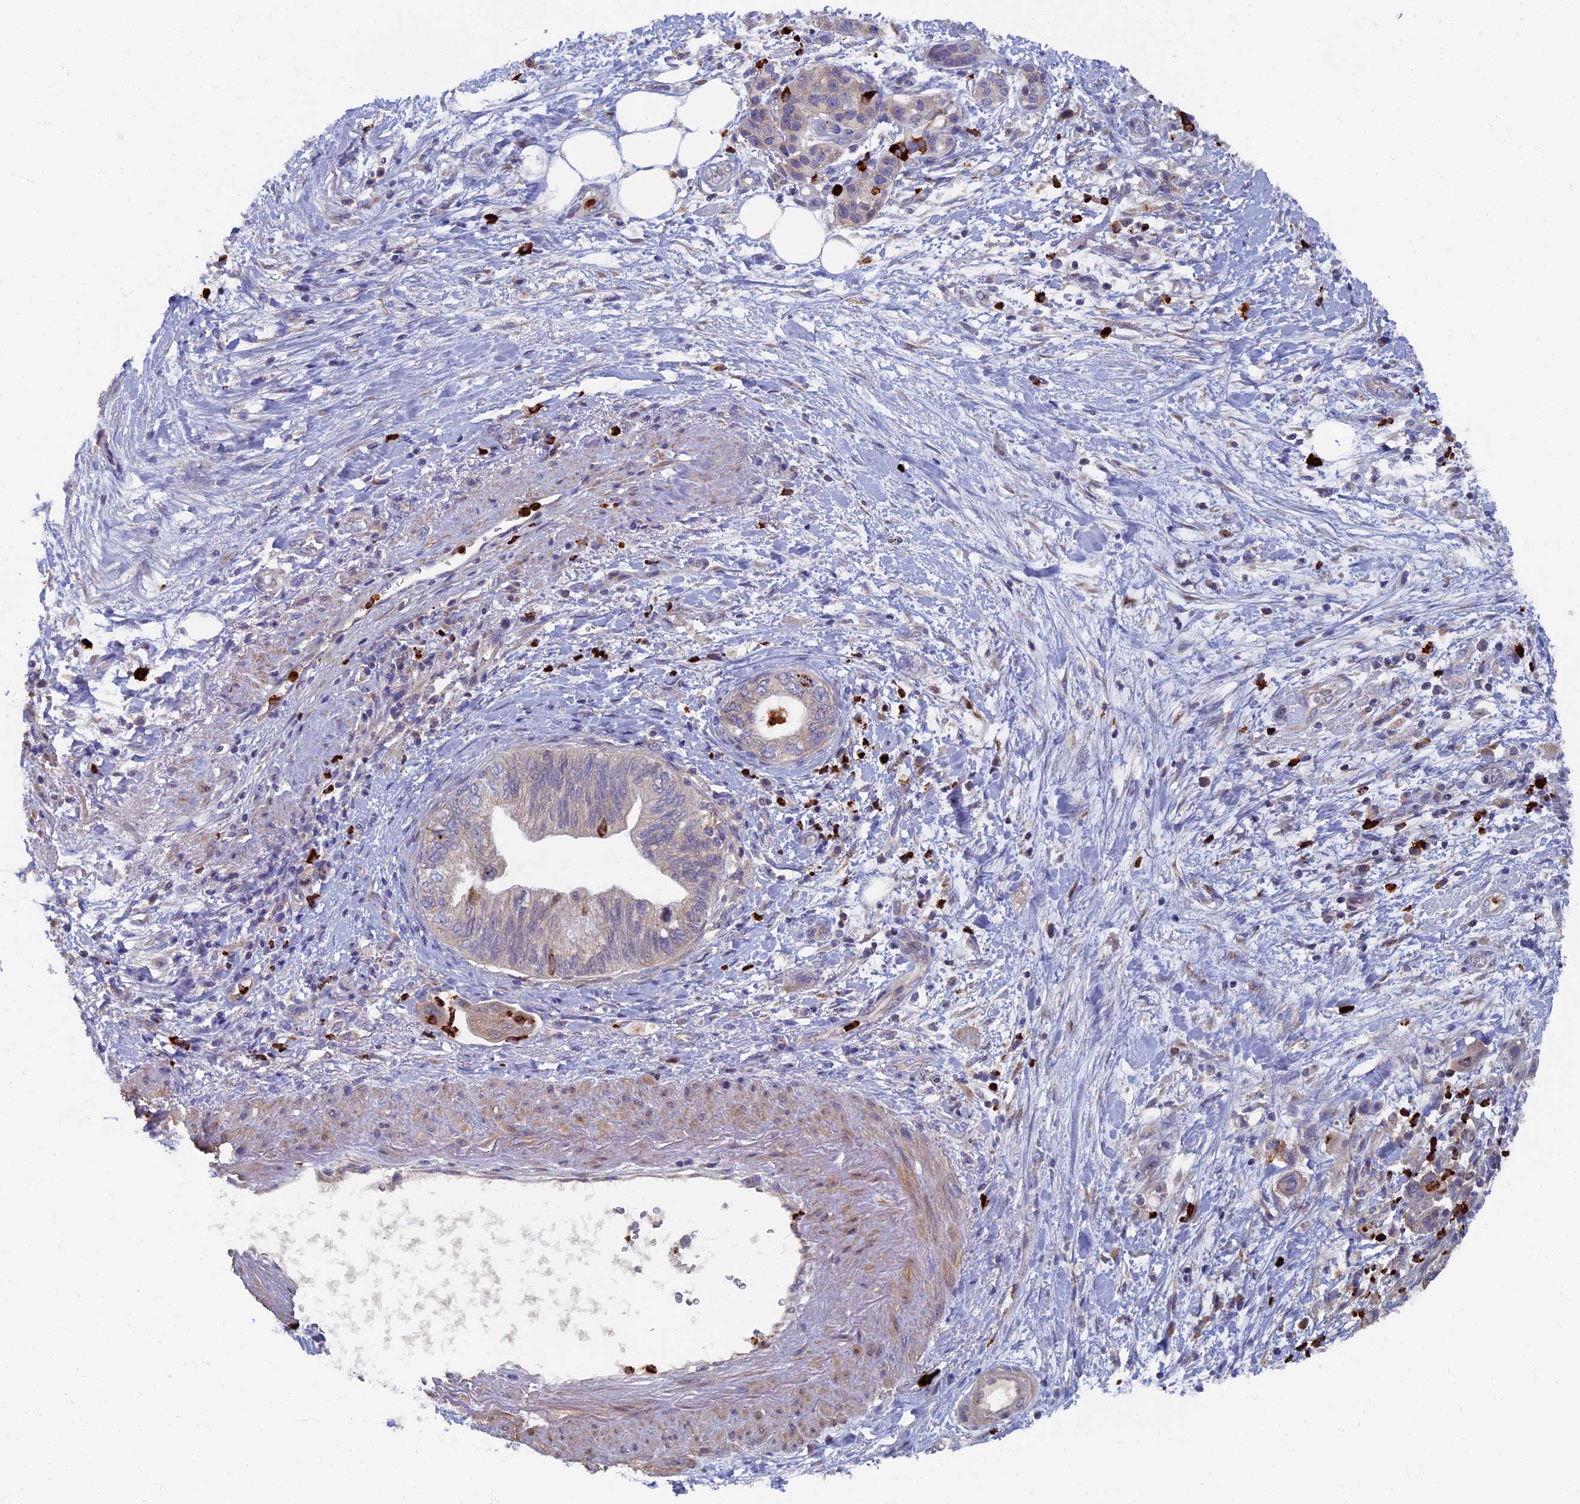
{"staining": {"intensity": "negative", "quantity": "none", "location": "none"}, "tissue": "pancreatic cancer", "cell_type": "Tumor cells", "image_type": "cancer", "snomed": [{"axis": "morphology", "description": "Adenocarcinoma, NOS"}, {"axis": "topography", "description": "Pancreas"}], "caption": "High magnification brightfield microscopy of adenocarcinoma (pancreatic) stained with DAB (brown) and counterstained with hematoxylin (blue): tumor cells show no significant positivity. The staining is performed using DAB brown chromogen with nuclei counter-stained in using hematoxylin.", "gene": "TNK2", "patient": {"sex": "female", "age": 73}}